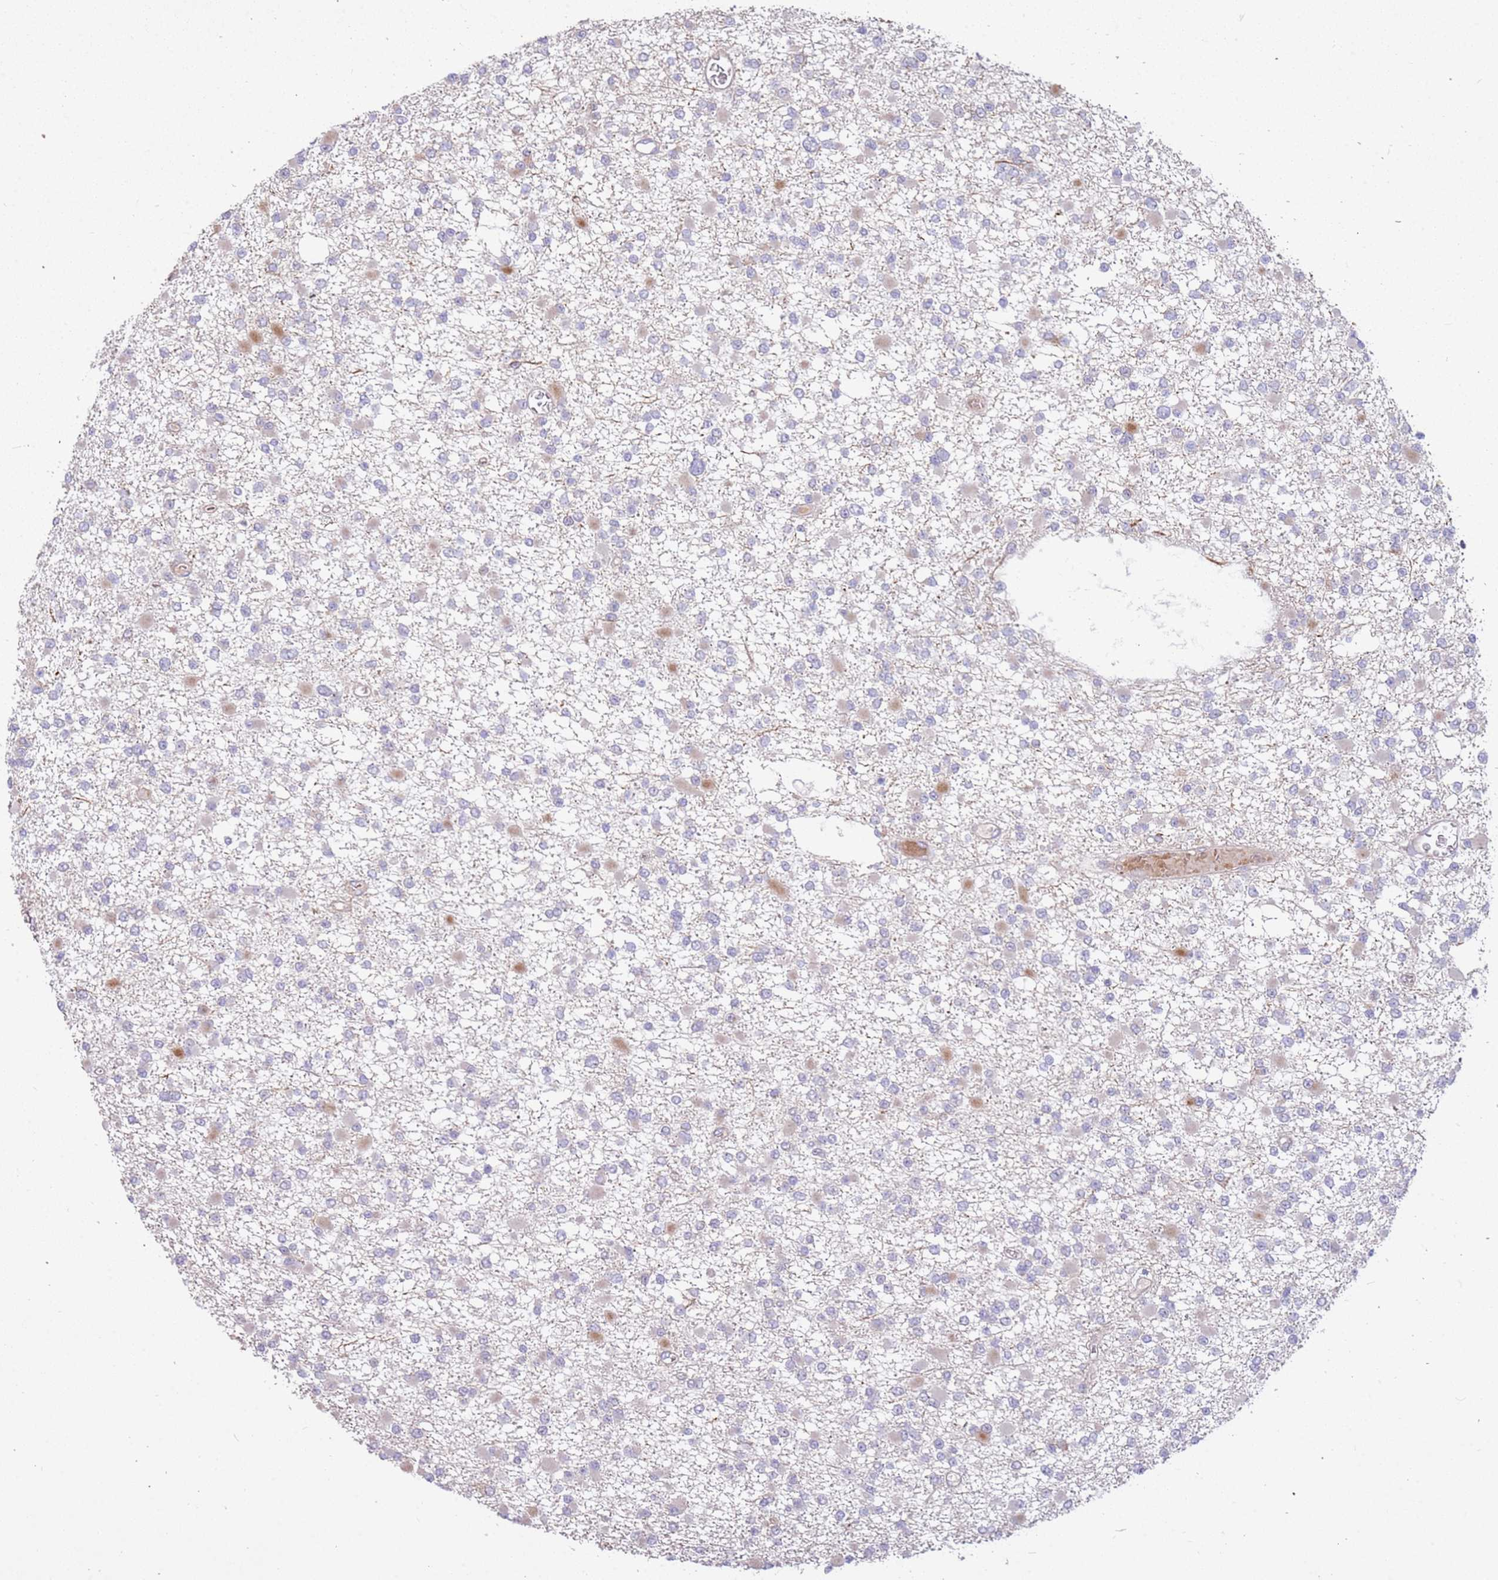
{"staining": {"intensity": "moderate", "quantity": "<25%", "location": "cytoplasmic/membranous"}, "tissue": "glioma", "cell_type": "Tumor cells", "image_type": "cancer", "snomed": [{"axis": "morphology", "description": "Glioma, malignant, Low grade"}, {"axis": "topography", "description": "Brain"}], "caption": "Human glioma stained with a protein marker shows moderate staining in tumor cells.", "gene": "TRAPPC6B", "patient": {"sex": "female", "age": 22}}